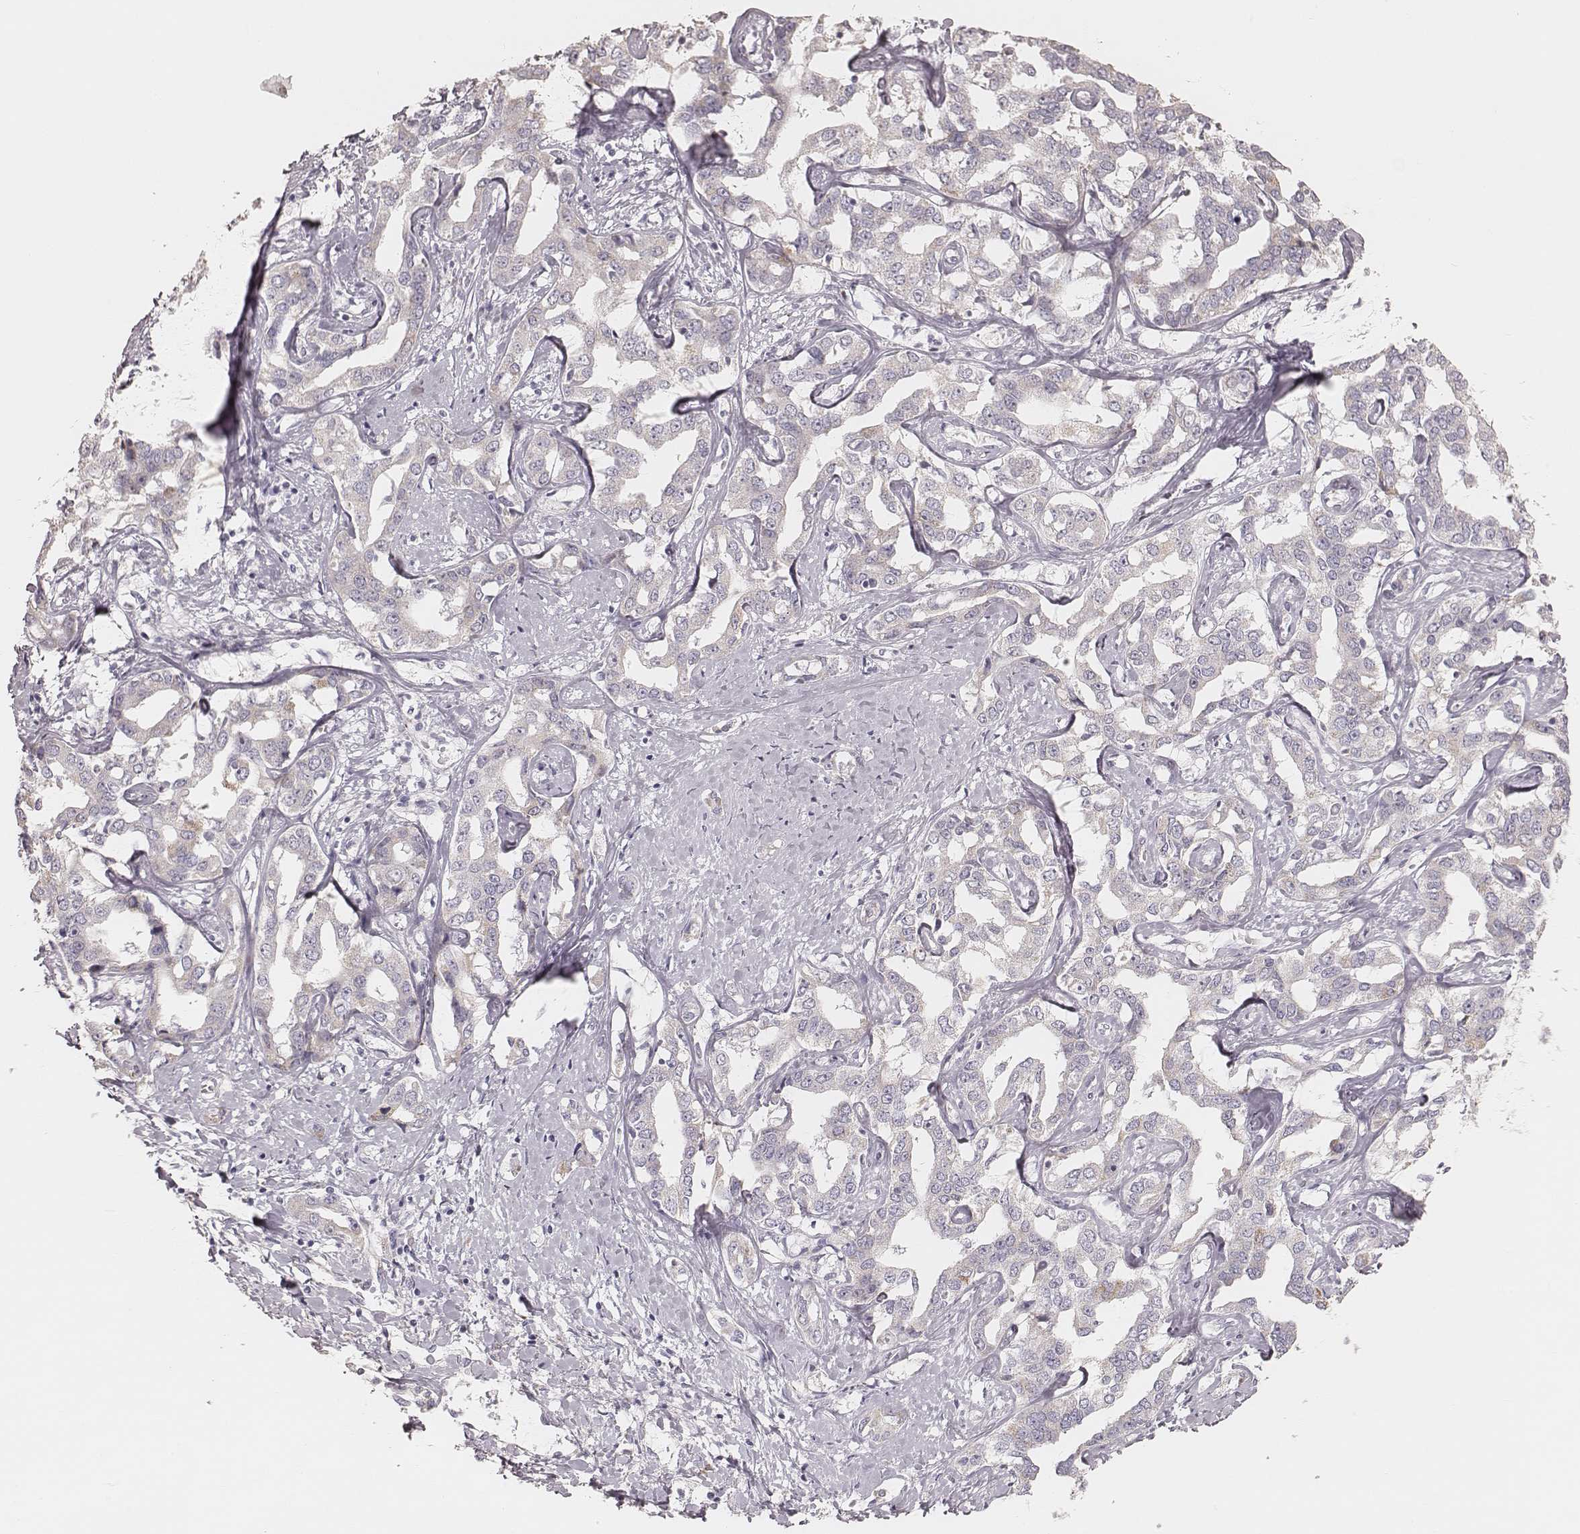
{"staining": {"intensity": "negative", "quantity": "none", "location": "none"}, "tissue": "liver cancer", "cell_type": "Tumor cells", "image_type": "cancer", "snomed": [{"axis": "morphology", "description": "Cholangiocarcinoma"}, {"axis": "topography", "description": "Liver"}], "caption": "IHC image of liver cancer stained for a protein (brown), which exhibits no expression in tumor cells.", "gene": "KIF5C", "patient": {"sex": "male", "age": 59}}